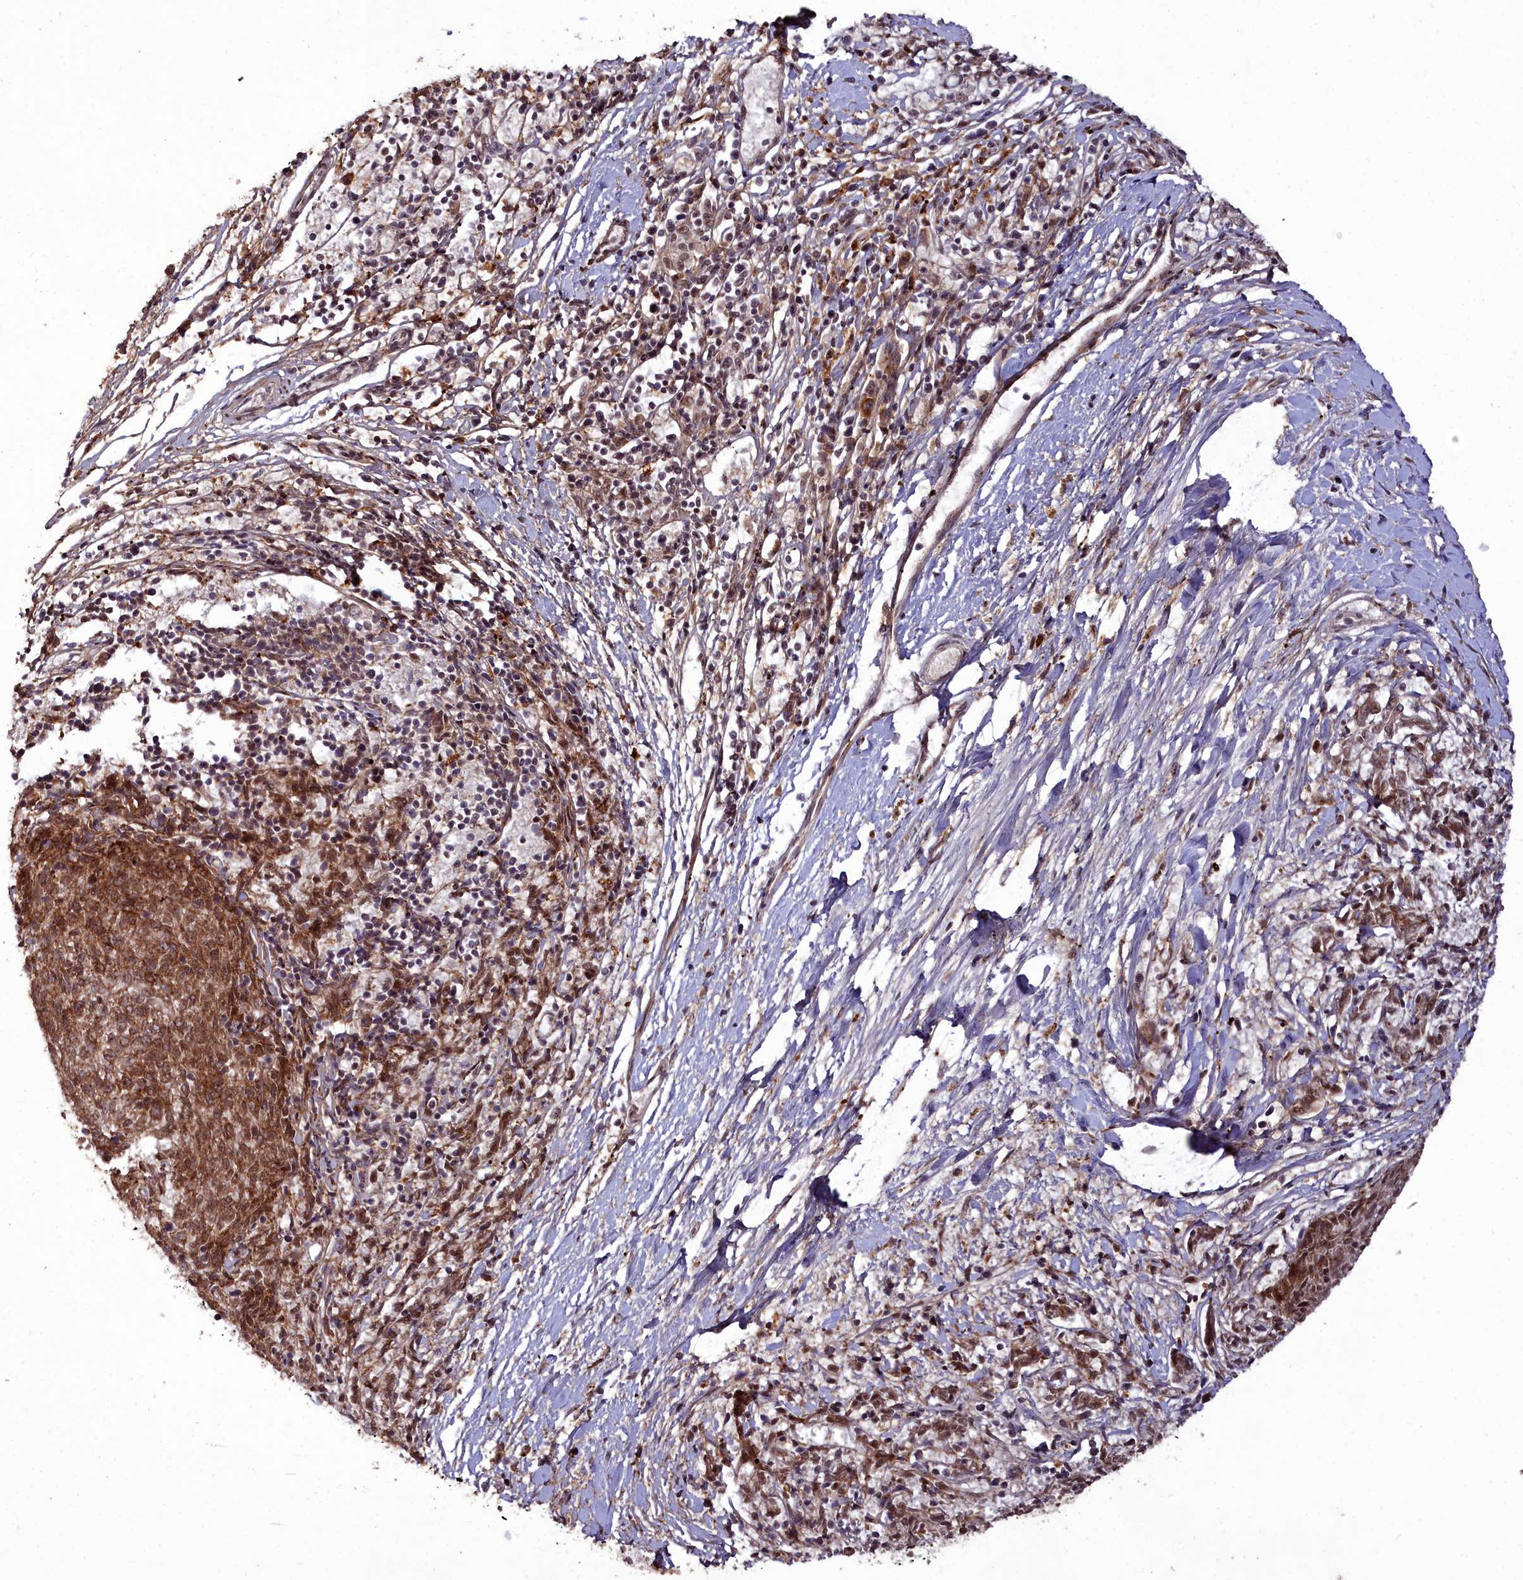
{"staining": {"intensity": "moderate", "quantity": ">75%", "location": "cytoplasmic/membranous,nuclear"}, "tissue": "melanoma", "cell_type": "Tumor cells", "image_type": "cancer", "snomed": [{"axis": "morphology", "description": "Malignant melanoma, NOS"}, {"axis": "topography", "description": "Skin"}], "caption": "High-power microscopy captured an immunohistochemistry (IHC) histopathology image of melanoma, revealing moderate cytoplasmic/membranous and nuclear positivity in approximately >75% of tumor cells.", "gene": "CXXC1", "patient": {"sex": "female", "age": 72}}